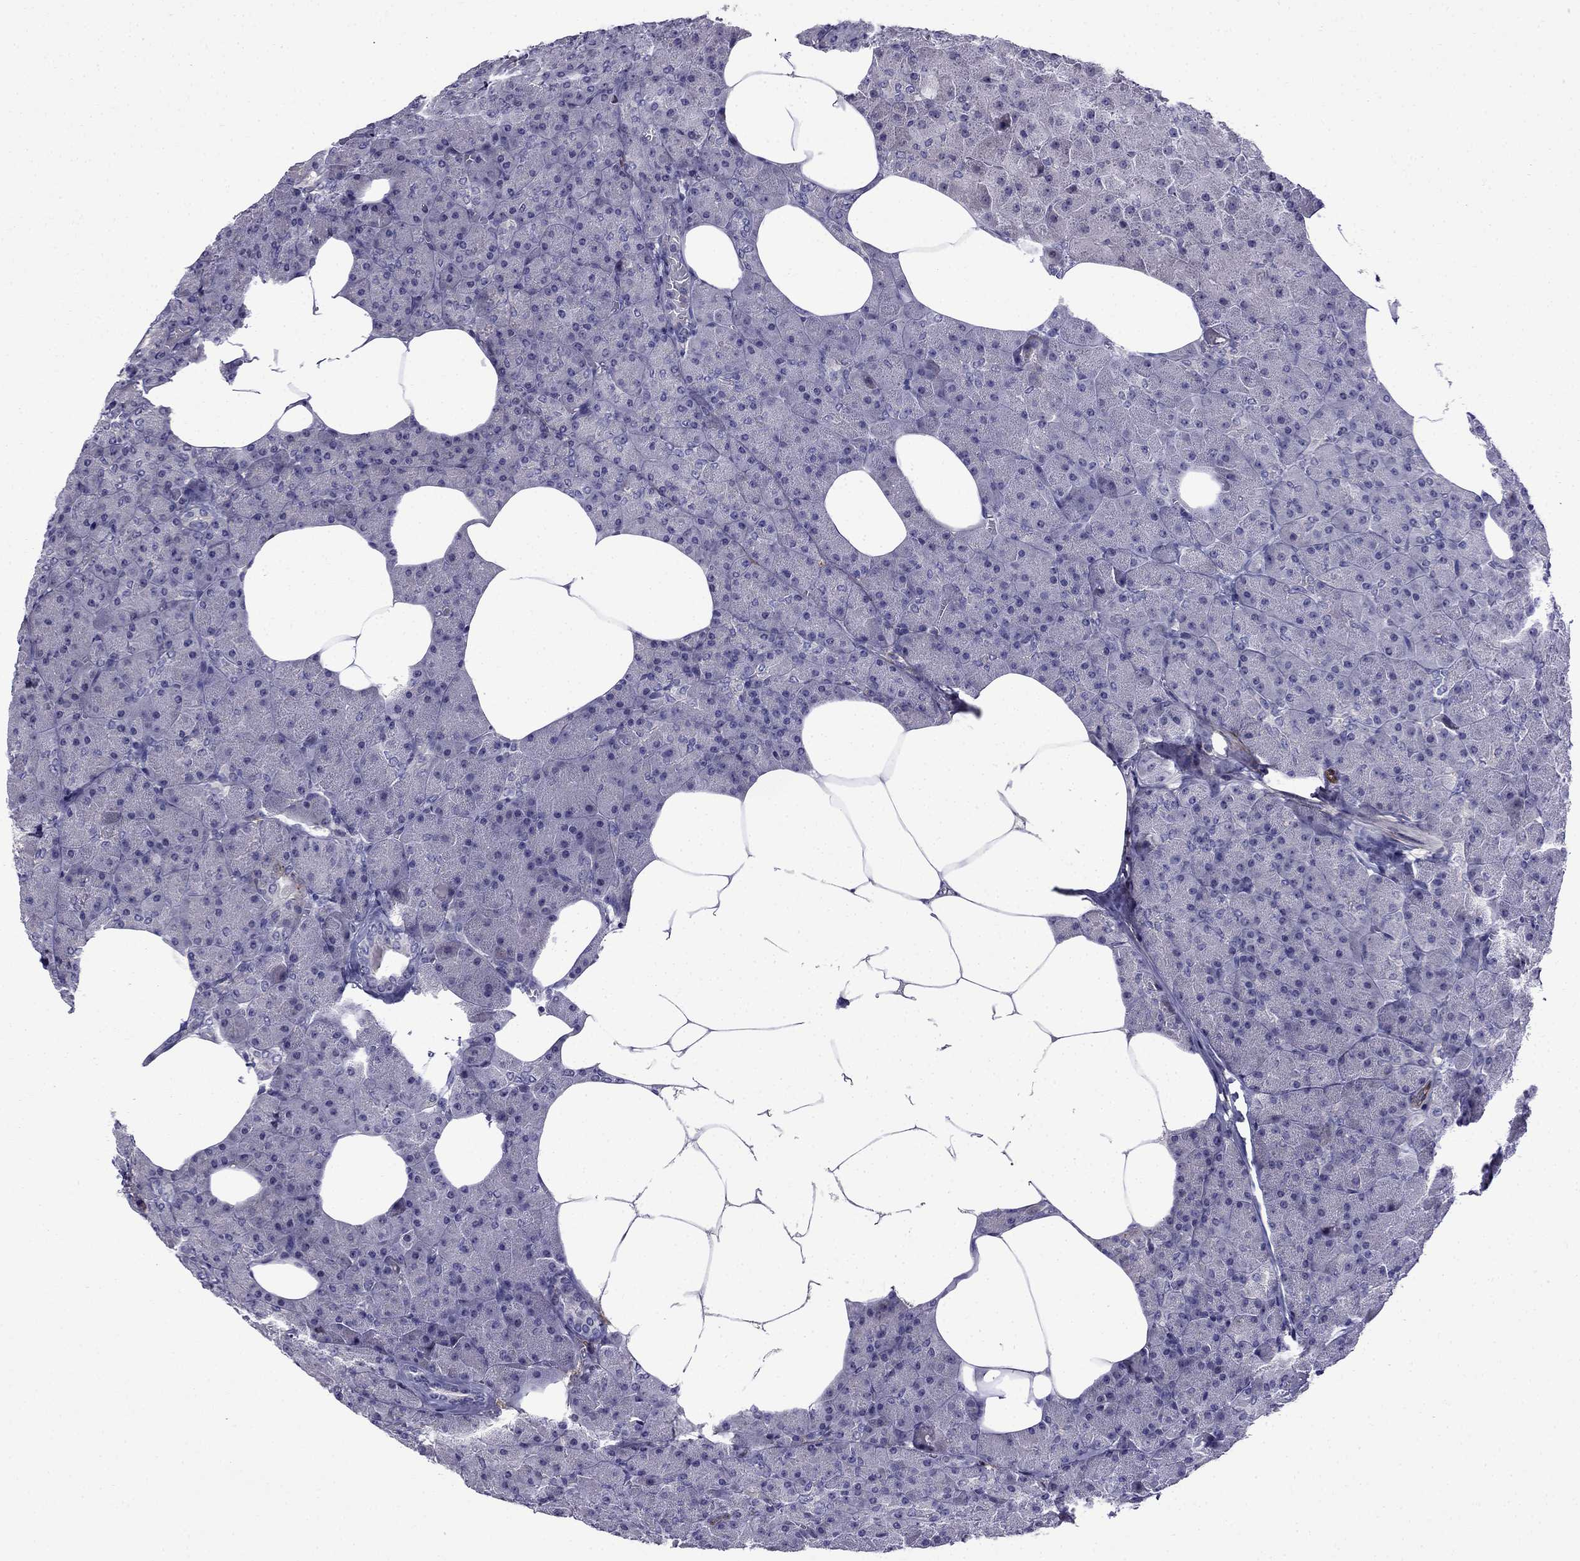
{"staining": {"intensity": "negative", "quantity": "none", "location": "none"}, "tissue": "pancreas", "cell_type": "Exocrine glandular cells", "image_type": "normal", "snomed": [{"axis": "morphology", "description": "Normal tissue, NOS"}, {"axis": "topography", "description": "Pancreas"}], "caption": "Exocrine glandular cells show no significant protein expression in benign pancreas. The staining was performed using DAB to visualize the protein expression in brown, while the nuclei were stained in blue with hematoxylin (Magnification: 20x).", "gene": "PI16", "patient": {"sex": "female", "age": 45}}